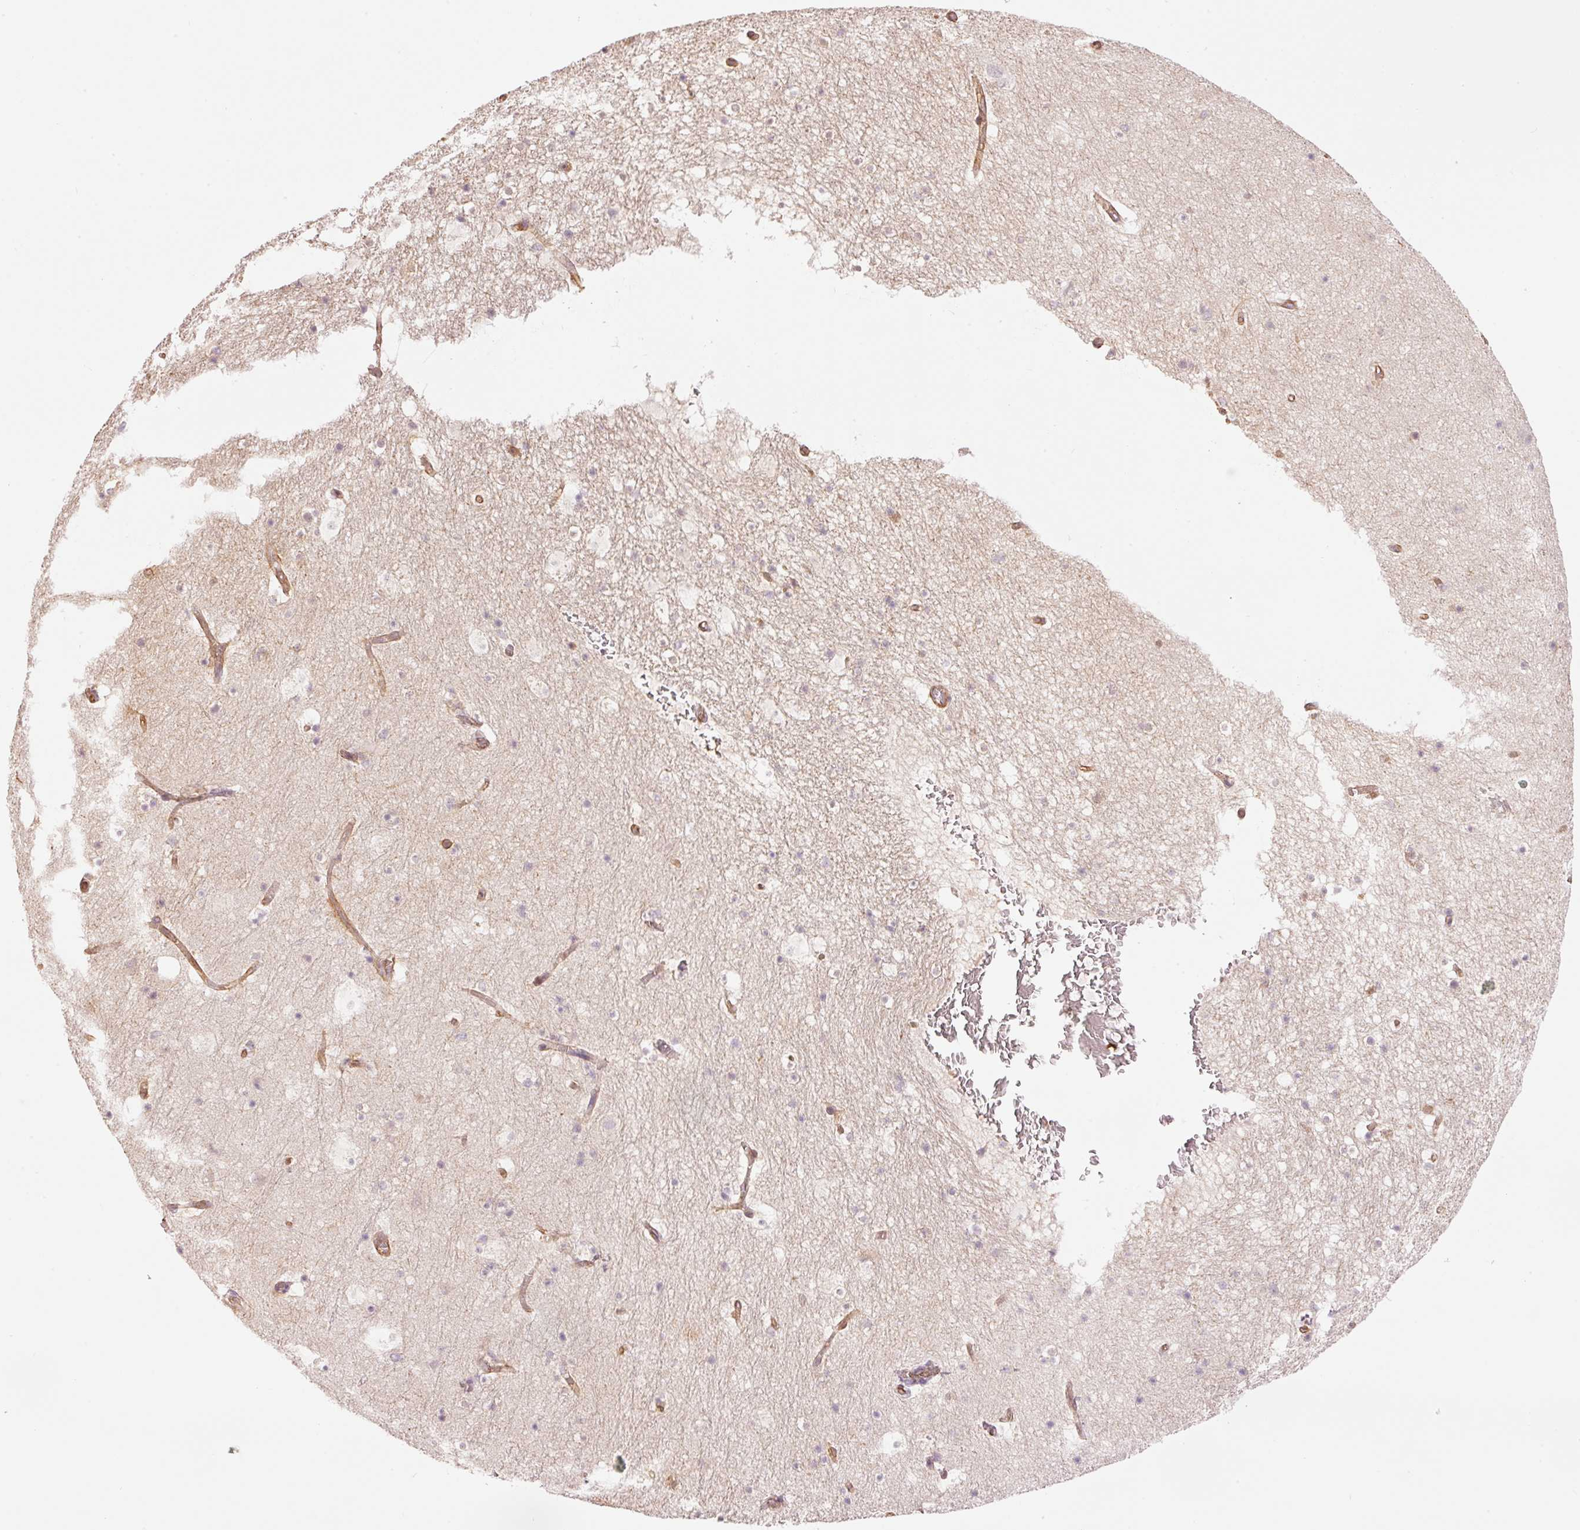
{"staining": {"intensity": "negative", "quantity": "none", "location": "none"}, "tissue": "hippocampus", "cell_type": "Glial cells", "image_type": "normal", "snomed": [{"axis": "morphology", "description": "Normal tissue, NOS"}, {"axis": "topography", "description": "Hippocampus"}], "caption": "This image is of benign hippocampus stained with immunohistochemistry (IHC) to label a protein in brown with the nuclei are counter-stained blue. There is no positivity in glial cells.", "gene": "PPP1R1B", "patient": {"sex": "female", "age": 52}}